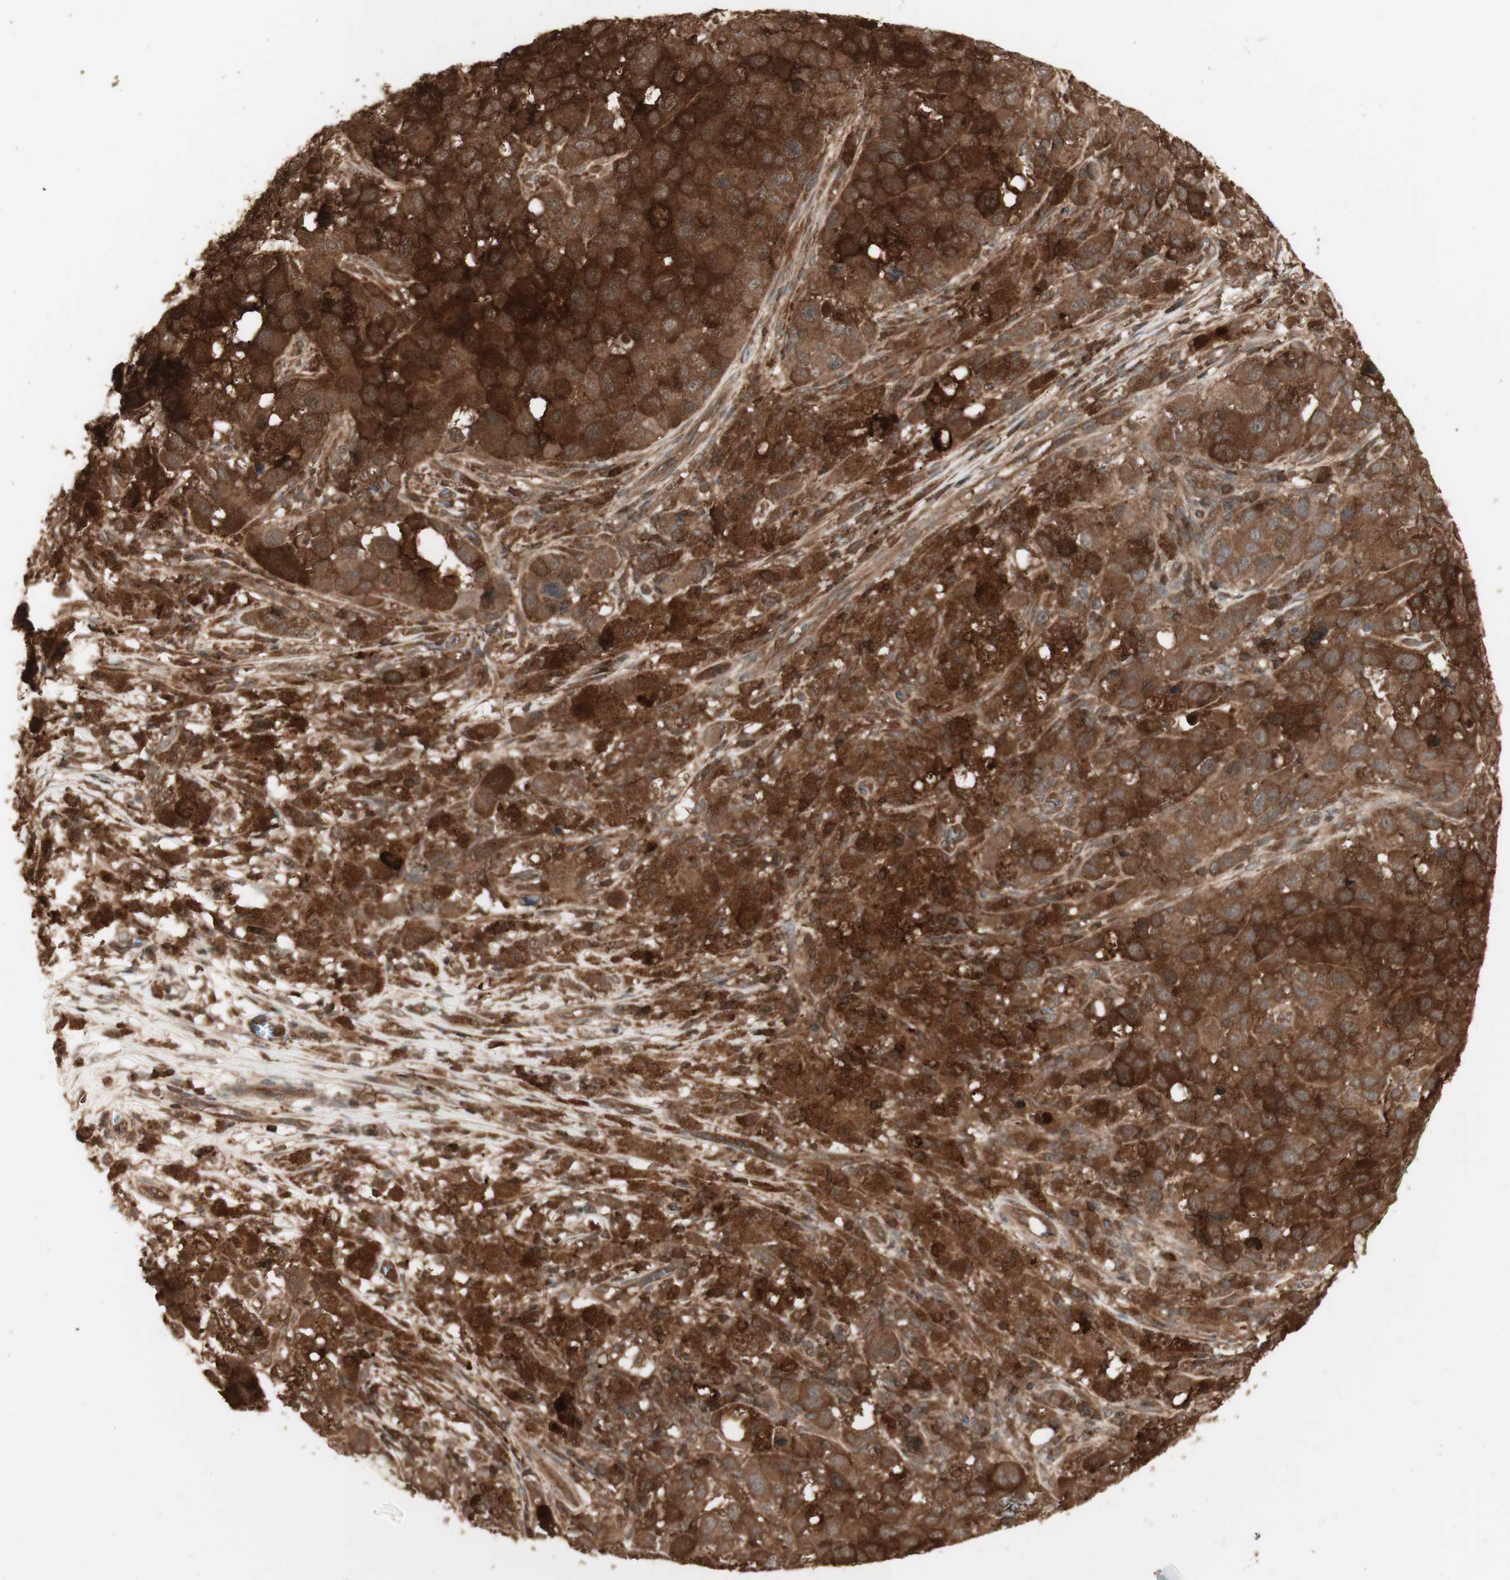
{"staining": {"intensity": "strong", "quantity": ">75%", "location": "cytoplasmic/membranous,nuclear"}, "tissue": "melanoma", "cell_type": "Tumor cells", "image_type": "cancer", "snomed": [{"axis": "morphology", "description": "Malignant melanoma, NOS"}, {"axis": "topography", "description": "Skin"}], "caption": "Immunohistochemical staining of malignant melanoma exhibits high levels of strong cytoplasmic/membranous and nuclear positivity in approximately >75% of tumor cells.", "gene": "YWHAB", "patient": {"sex": "male", "age": 96}}